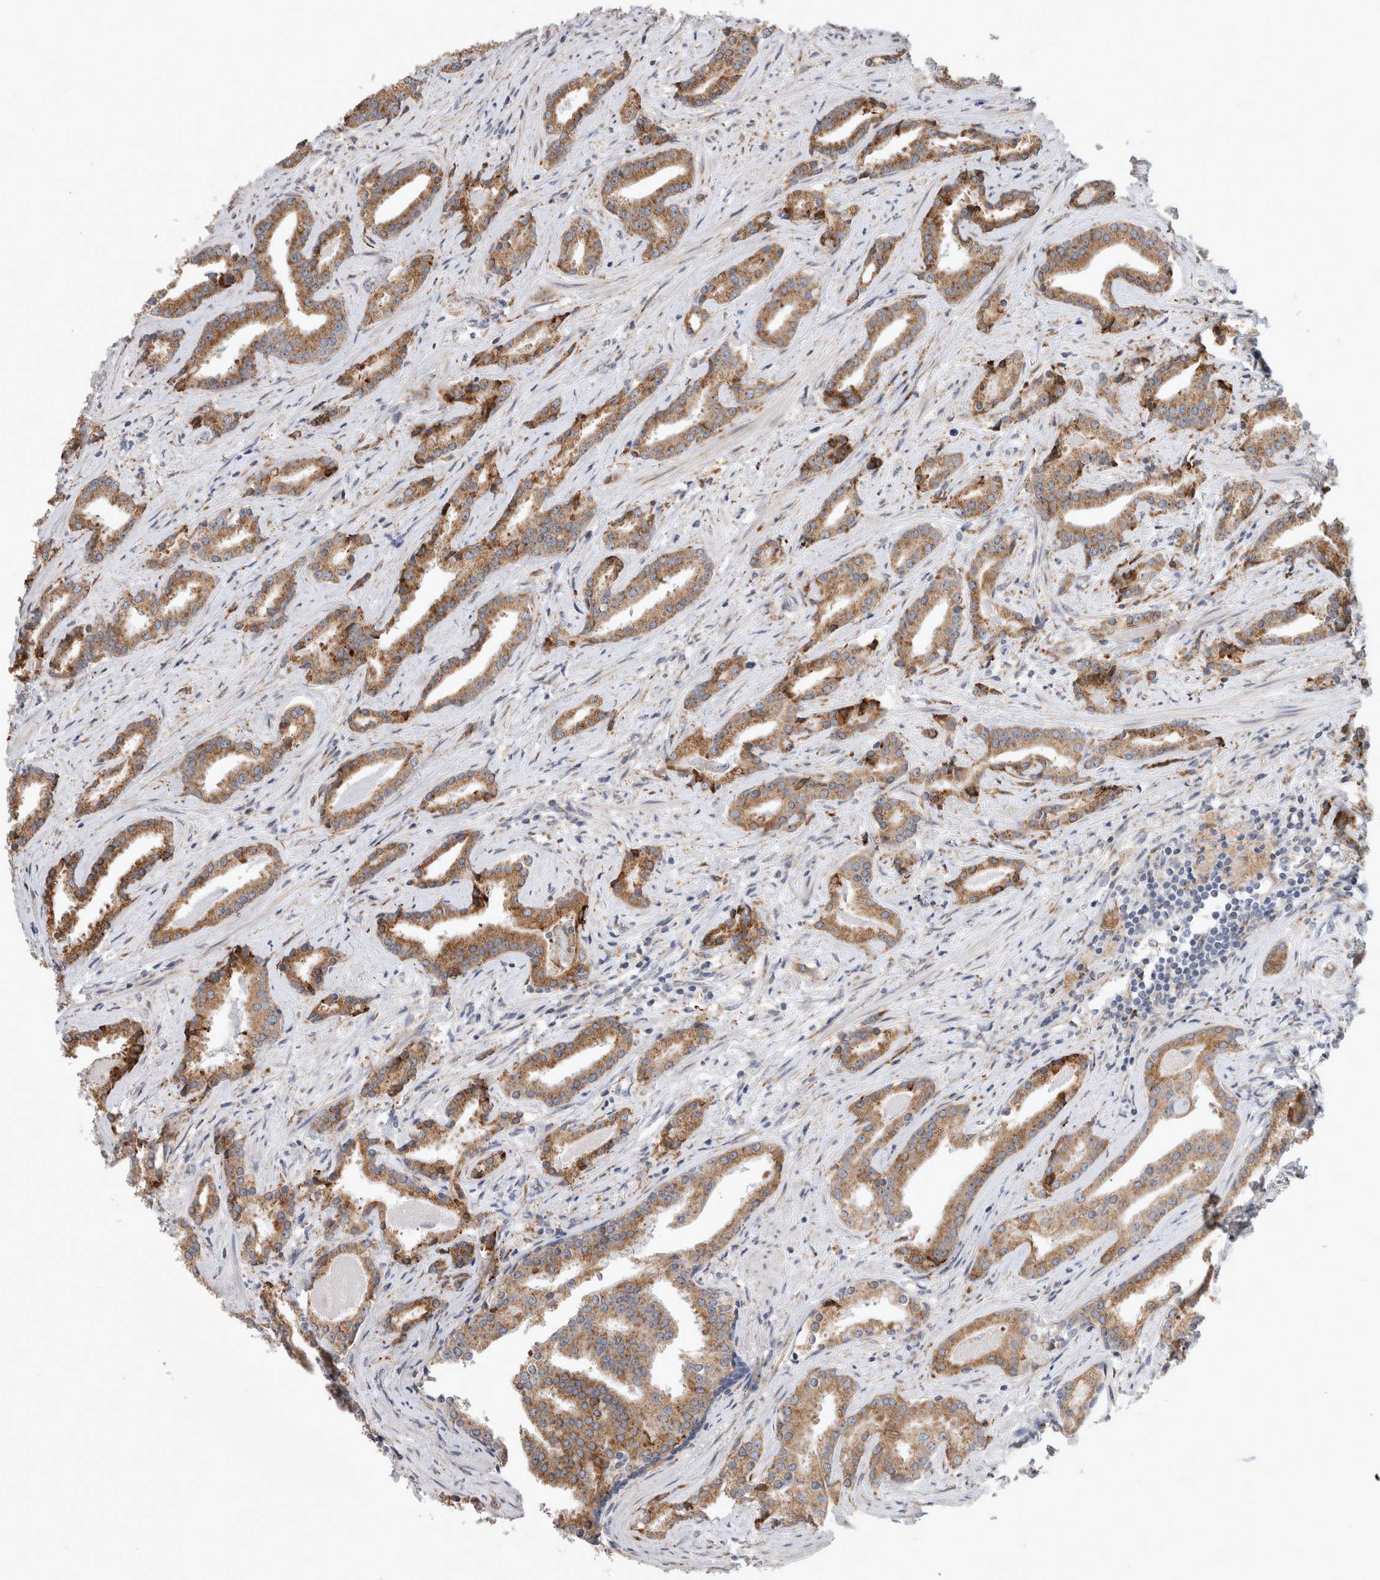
{"staining": {"intensity": "moderate", "quantity": ">75%", "location": "cytoplasmic/membranous"}, "tissue": "prostate cancer", "cell_type": "Tumor cells", "image_type": "cancer", "snomed": [{"axis": "morphology", "description": "Adenocarcinoma, Low grade"}, {"axis": "topography", "description": "Prostate"}], "caption": "Immunohistochemistry (IHC) of human prostate cancer (low-grade adenocarcinoma) exhibits medium levels of moderate cytoplasmic/membranous staining in about >75% of tumor cells. (Brightfield microscopy of DAB IHC at high magnification).", "gene": "TRMT9B", "patient": {"sex": "male", "age": 67}}